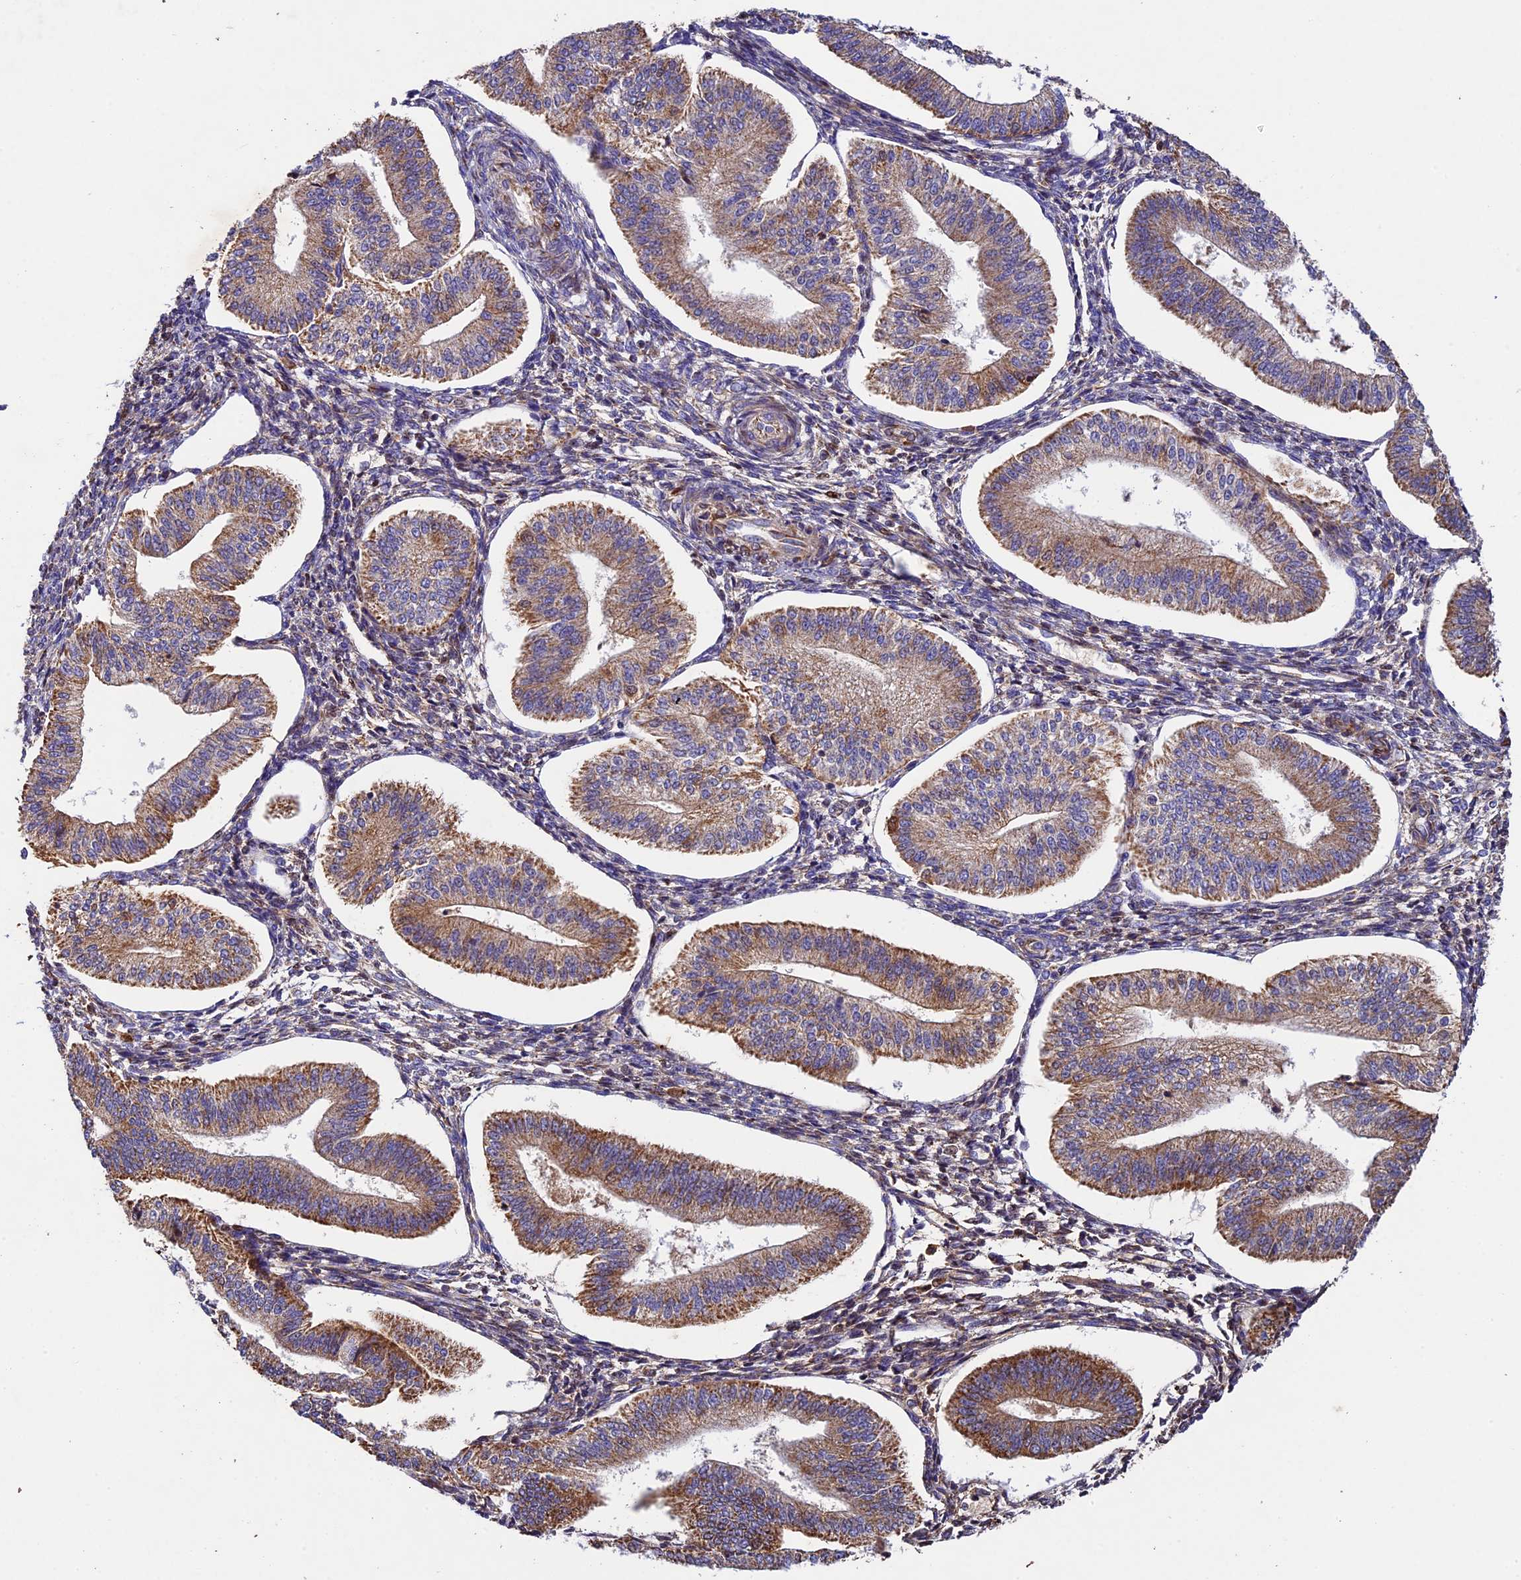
{"staining": {"intensity": "moderate", "quantity": "<25%", "location": "cytoplasmic/membranous"}, "tissue": "endometrium", "cell_type": "Cells in endometrial stroma", "image_type": "normal", "snomed": [{"axis": "morphology", "description": "Normal tissue, NOS"}, {"axis": "topography", "description": "Endometrium"}], "caption": "Immunohistochemistry staining of benign endometrium, which exhibits low levels of moderate cytoplasmic/membranous expression in about <25% of cells in endometrial stroma indicating moderate cytoplasmic/membranous protein expression. The staining was performed using DAB (3,3'-diaminobenzidine) (brown) for protein detection and nuclei were counterstained in hematoxylin (blue).", "gene": "OCEL1", "patient": {"sex": "female", "age": 34}}